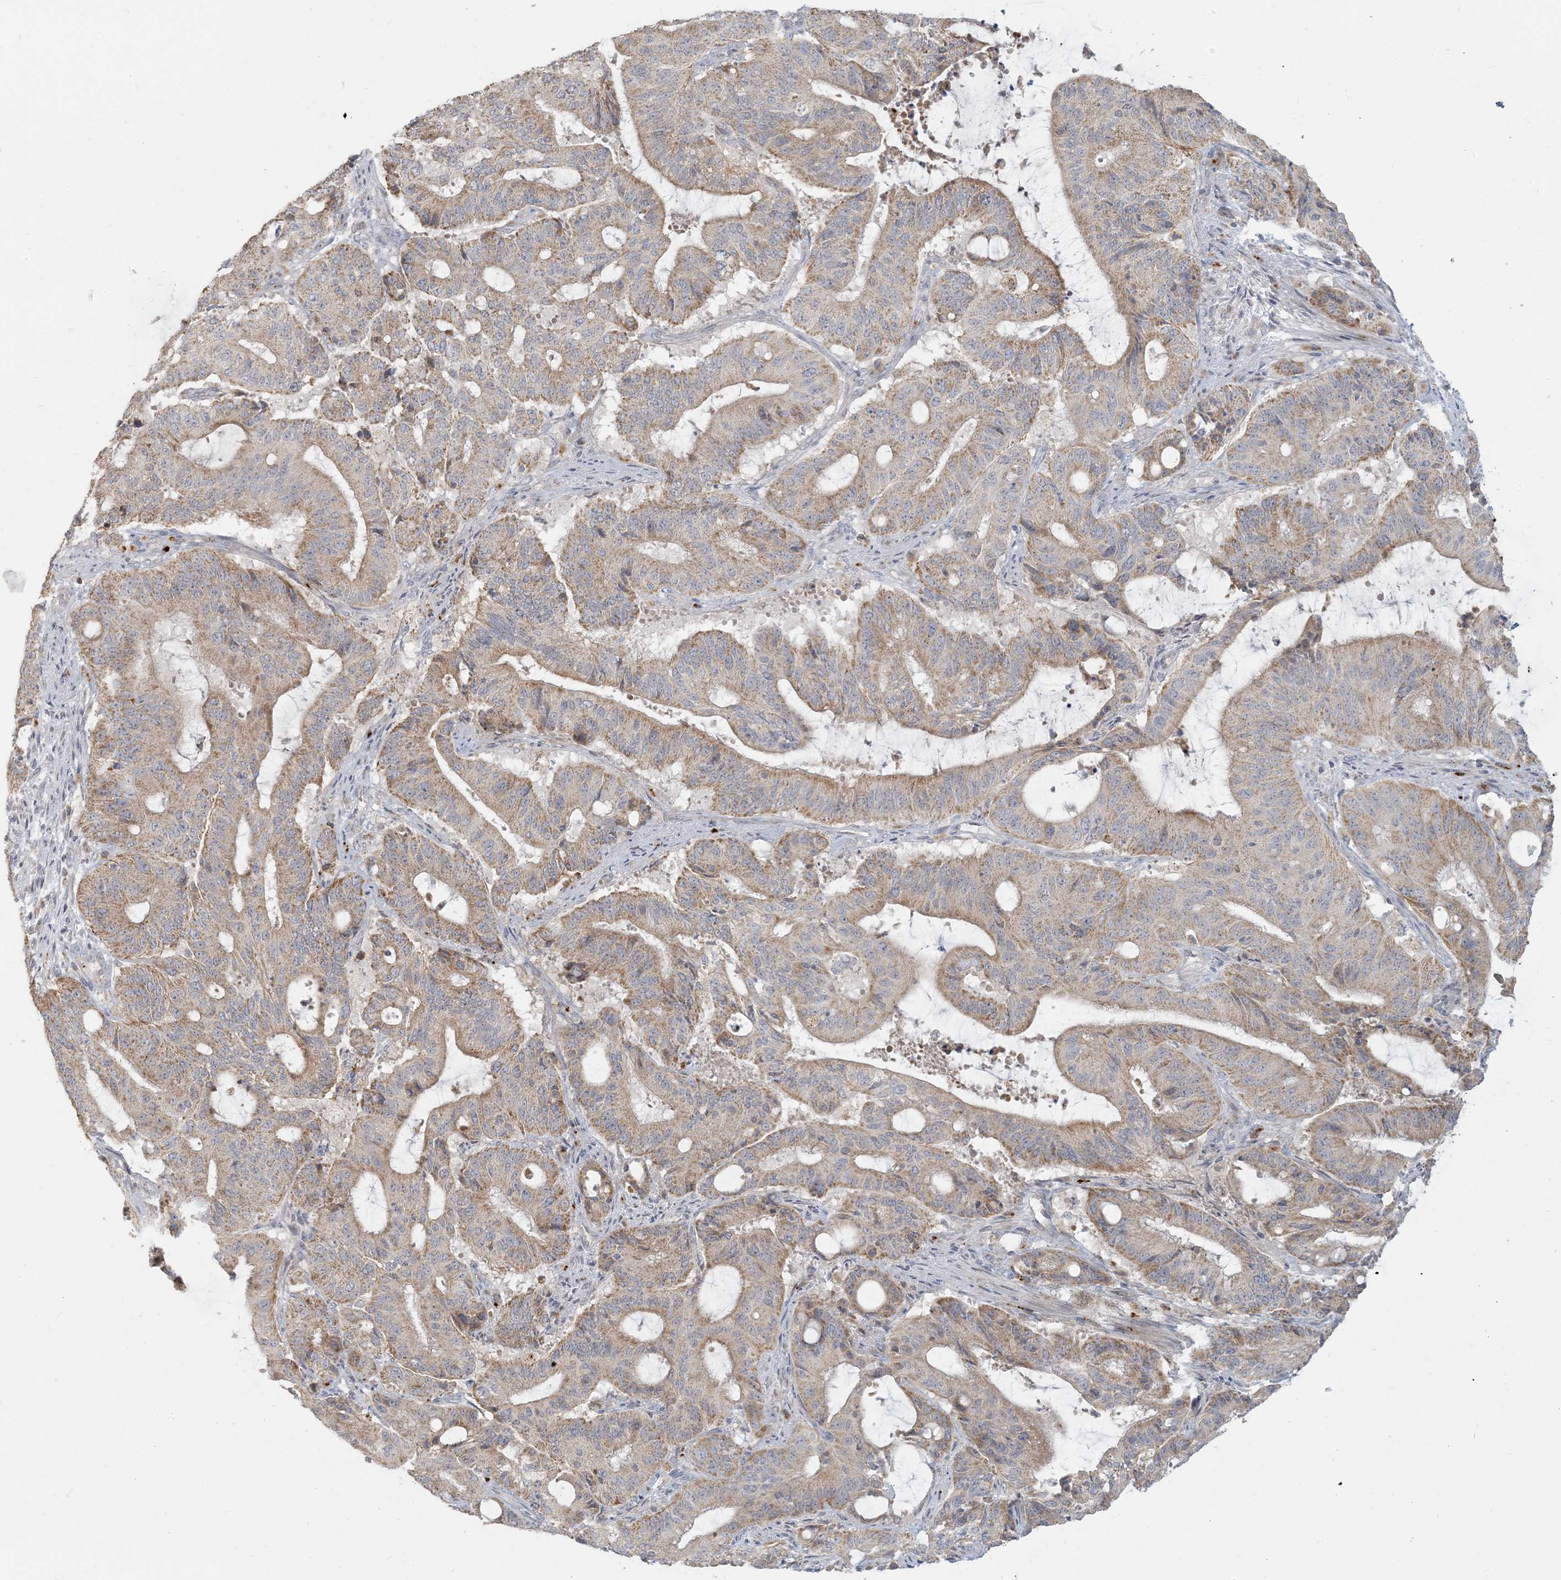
{"staining": {"intensity": "weak", "quantity": ">75%", "location": "cytoplasmic/membranous"}, "tissue": "liver cancer", "cell_type": "Tumor cells", "image_type": "cancer", "snomed": [{"axis": "morphology", "description": "Normal tissue, NOS"}, {"axis": "morphology", "description": "Cholangiocarcinoma"}, {"axis": "topography", "description": "Liver"}, {"axis": "topography", "description": "Peripheral nerve tissue"}], "caption": "Cholangiocarcinoma (liver) tissue reveals weak cytoplasmic/membranous expression in about >75% of tumor cells, visualized by immunohistochemistry.", "gene": "MCAT", "patient": {"sex": "female", "age": 73}}